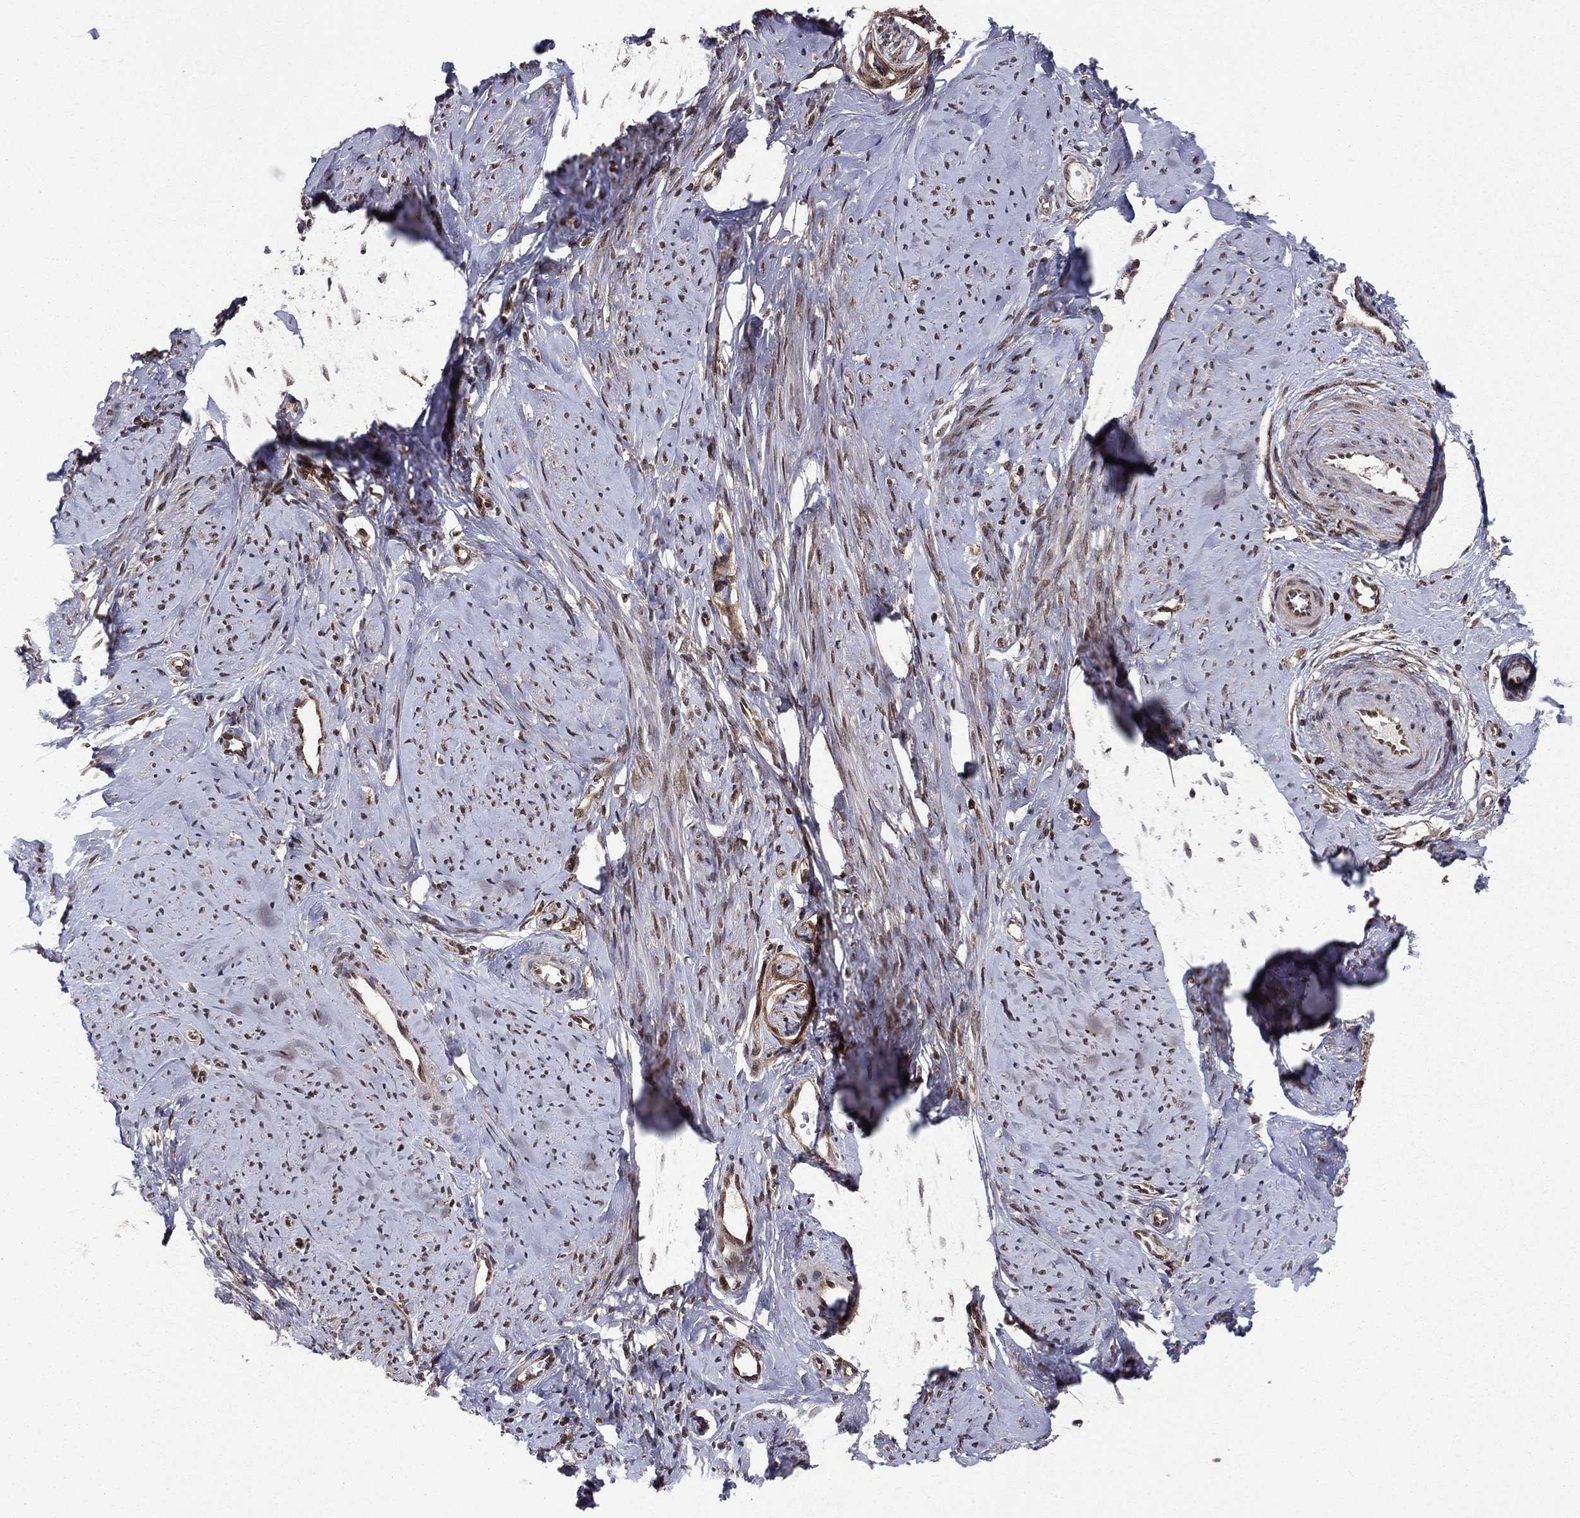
{"staining": {"intensity": "moderate", "quantity": "25%-75%", "location": "cytoplasmic/membranous,nuclear"}, "tissue": "smooth muscle", "cell_type": "Smooth muscle cells", "image_type": "normal", "snomed": [{"axis": "morphology", "description": "Normal tissue, NOS"}, {"axis": "topography", "description": "Smooth muscle"}], "caption": "Smooth muscle stained for a protein demonstrates moderate cytoplasmic/membranous,nuclear positivity in smooth muscle cells. Ihc stains the protein of interest in brown and the nuclei are stained blue.", "gene": "SSX2IP", "patient": {"sex": "female", "age": 48}}